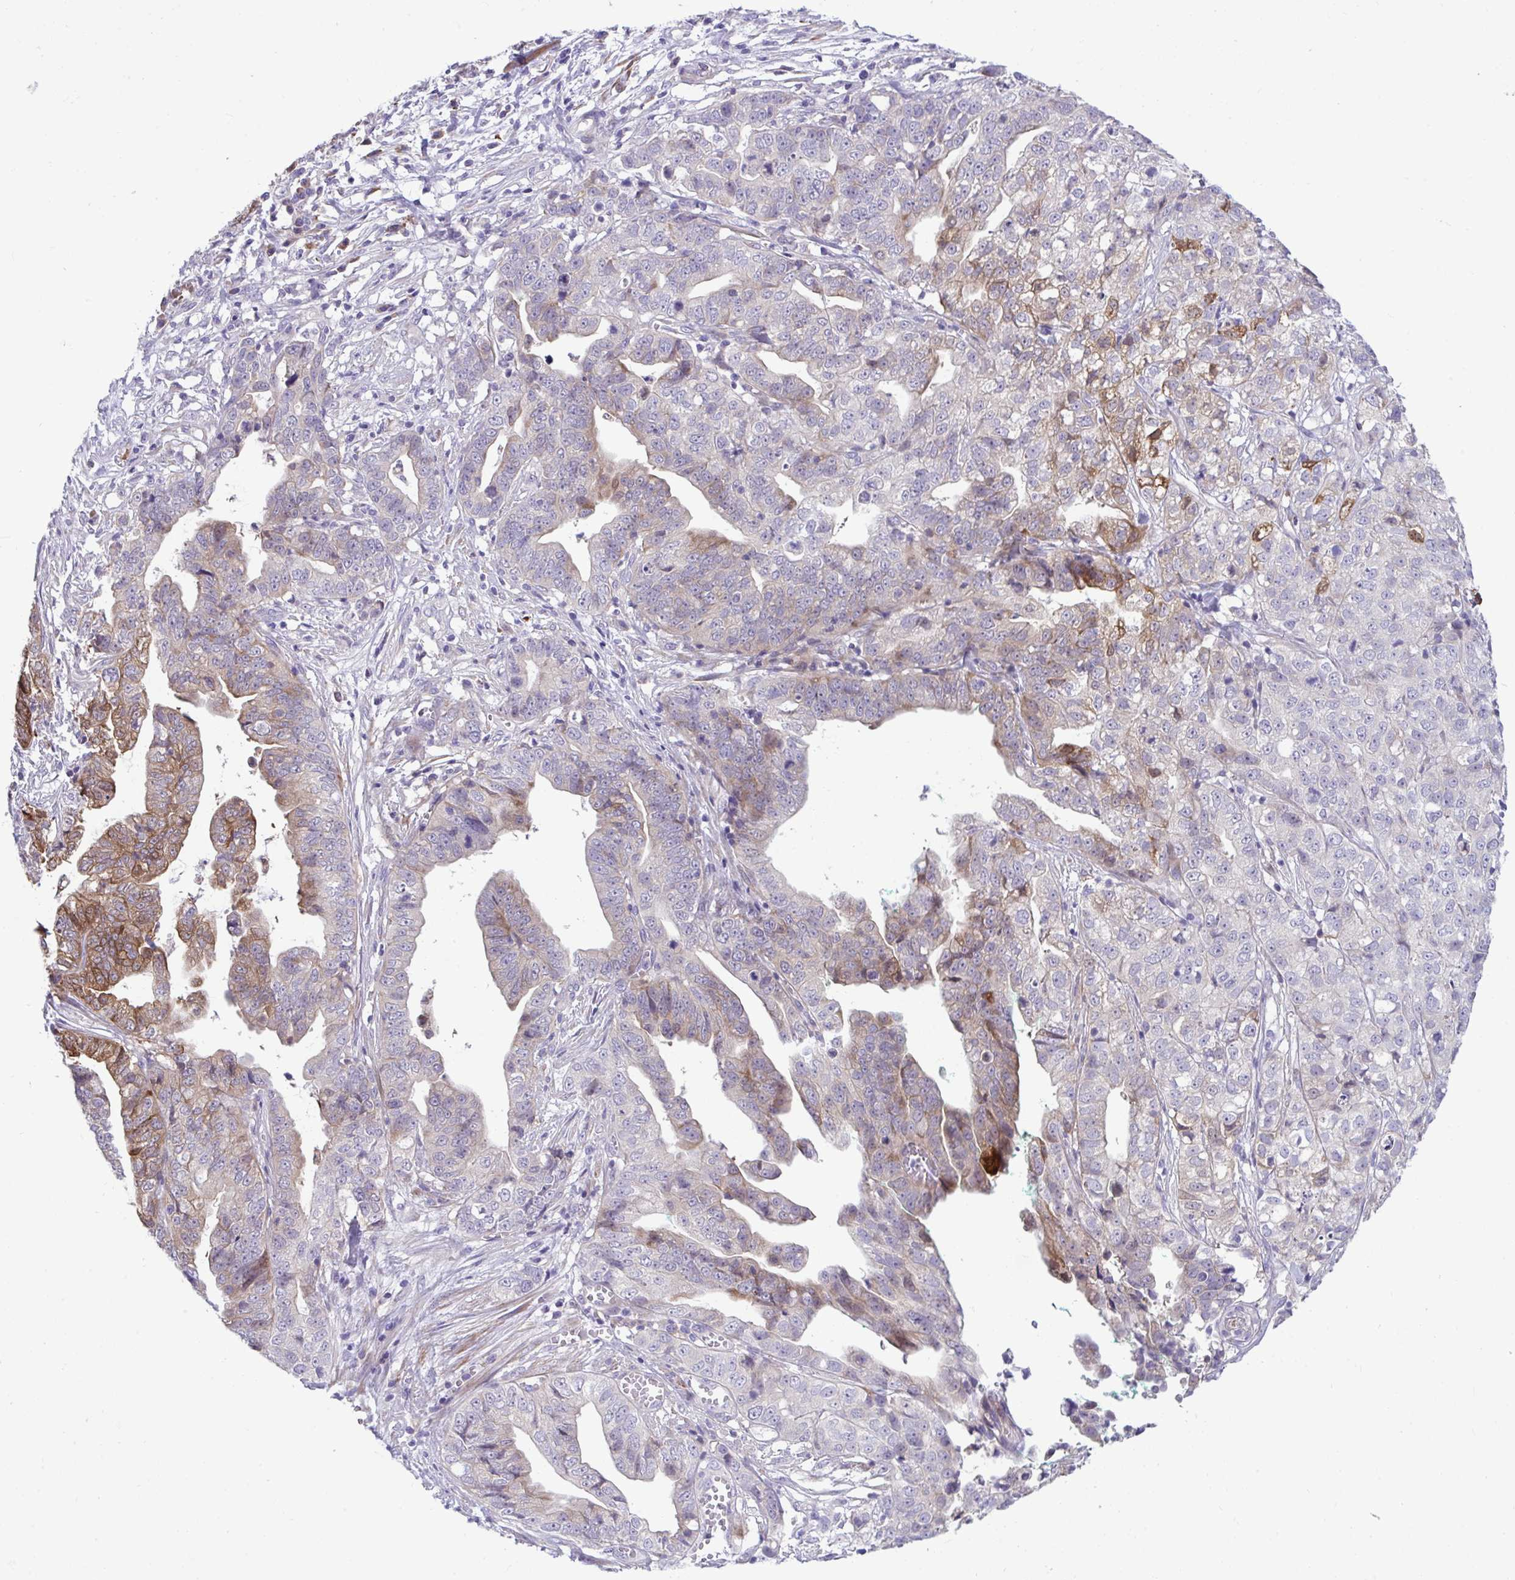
{"staining": {"intensity": "moderate", "quantity": "<25%", "location": "cytoplasmic/membranous"}, "tissue": "stomach cancer", "cell_type": "Tumor cells", "image_type": "cancer", "snomed": [{"axis": "morphology", "description": "Adenocarcinoma, NOS"}, {"axis": "topography", "description": "Stomach, upper"}], "caption": "High-power microscopy captured an immunohistochemistry (IHC) micrograph of adenocarcinoma (stomach), revealing moderate cytoplasmic/membranous staining in about <25% of tumor cells. (Stains: DAB in brown, nuclei in blue, Microscopy: brightfield microscopy at high magnification).", "gene": "PIGZ", "patient": {"sex": "female", "age": 67}}